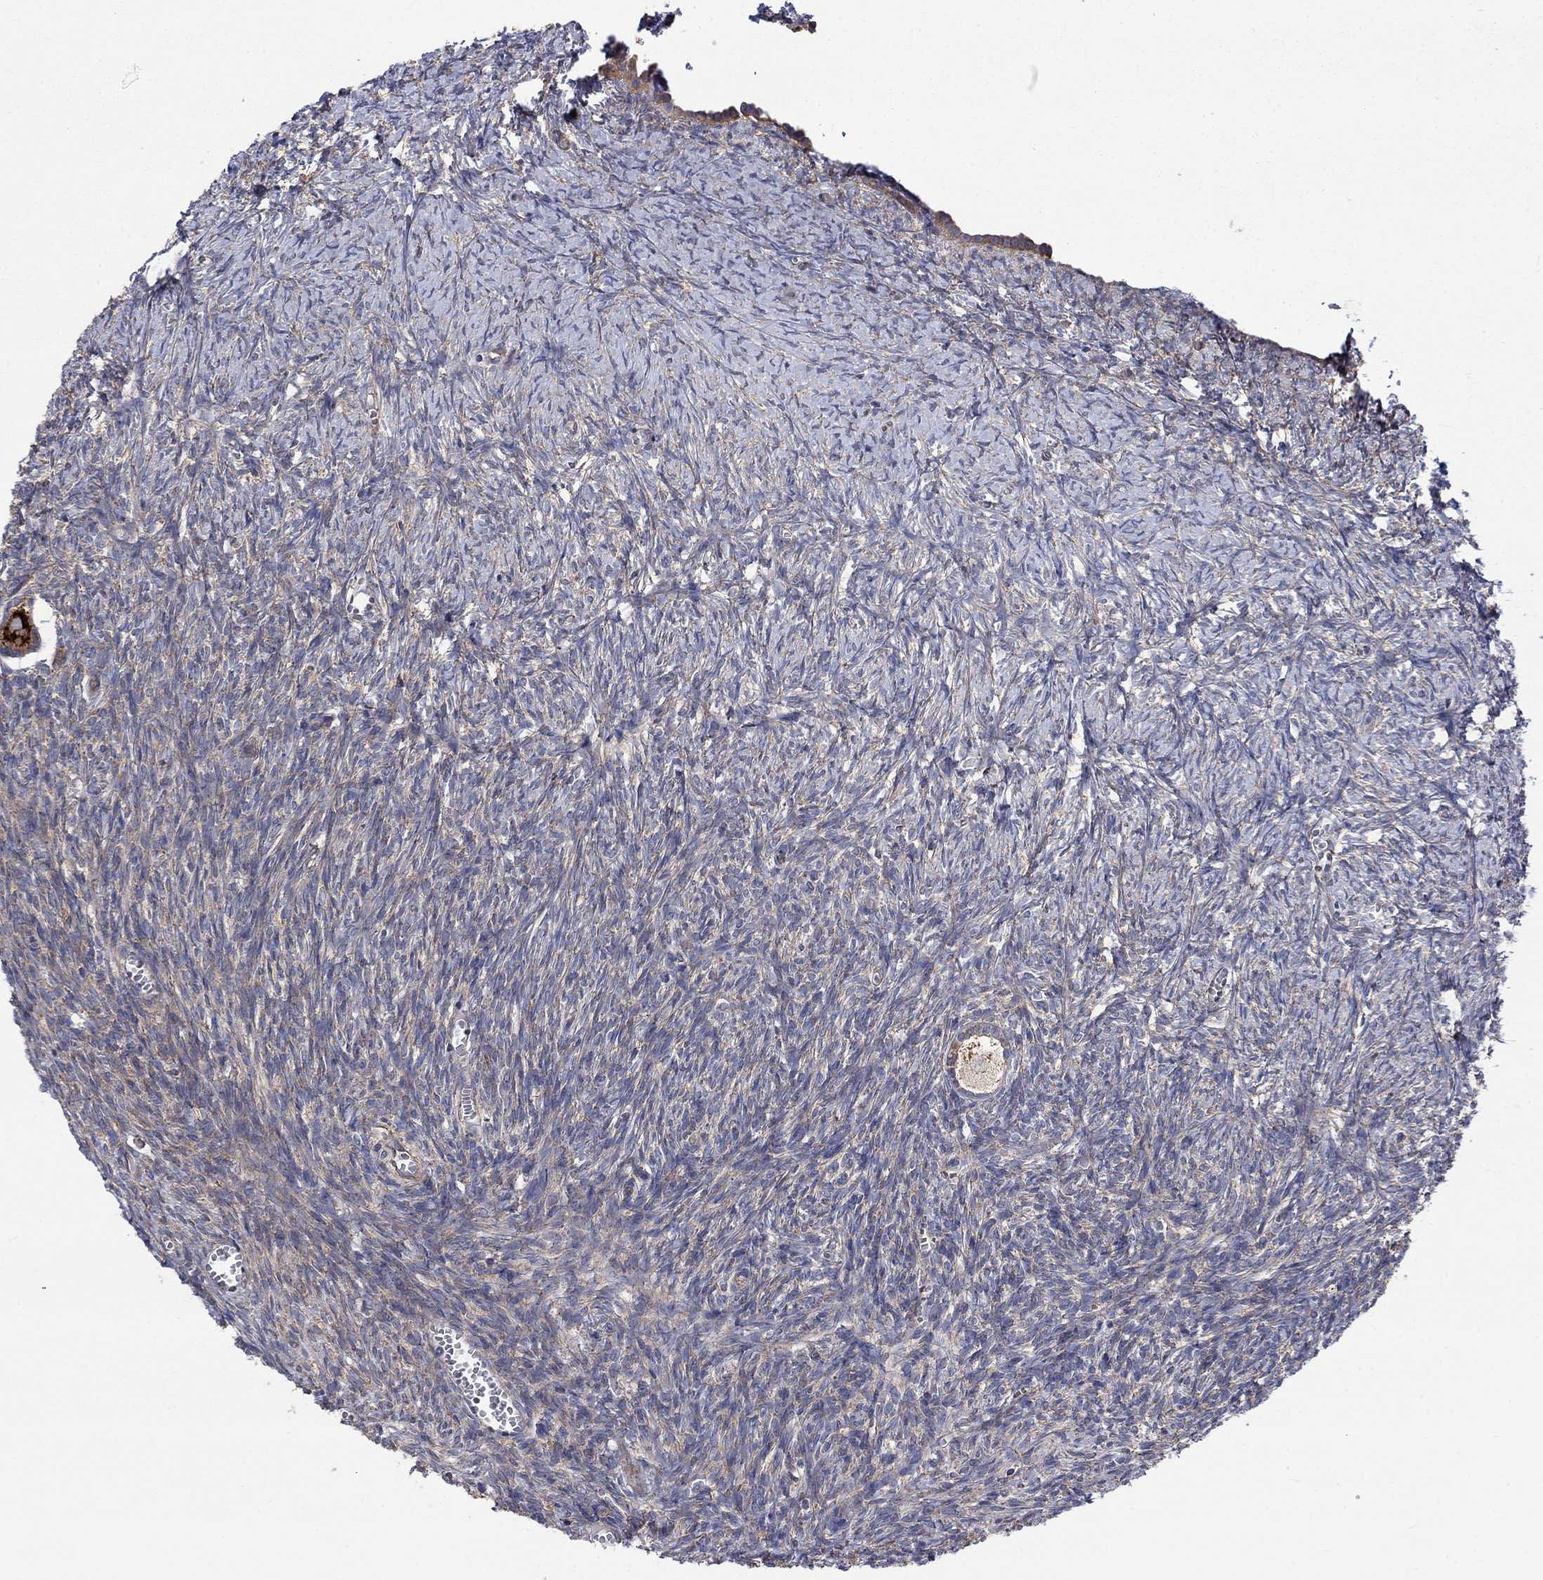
{"staining": {"intensity": "strong", "quantity": "25%-75%", "location": "cytoplasmic/membranous"}, "tissue": "ovary", "cell_type": "Follicle cells", "image_type": "normal", "snomed": [{"axis": "morphology", "description": "Normal tissue, NOS"}, {"axis": "topography", "description": "Ovary"}], "caption": "DAB immunohistochemical staining of normal ovary demonstrates strong cytoplasmic/membranous protein staining in approximately 25%-75% of follicle cells. The staining was performed using DAB (3,3'-diaminobenzidine) to visualize the protein expression in brown, while the nuclei were stained in blue with hematoxylin (Magnification: 20x).", "gene": "RPLP0", "patient": {"sex": "female", "age": 43}}